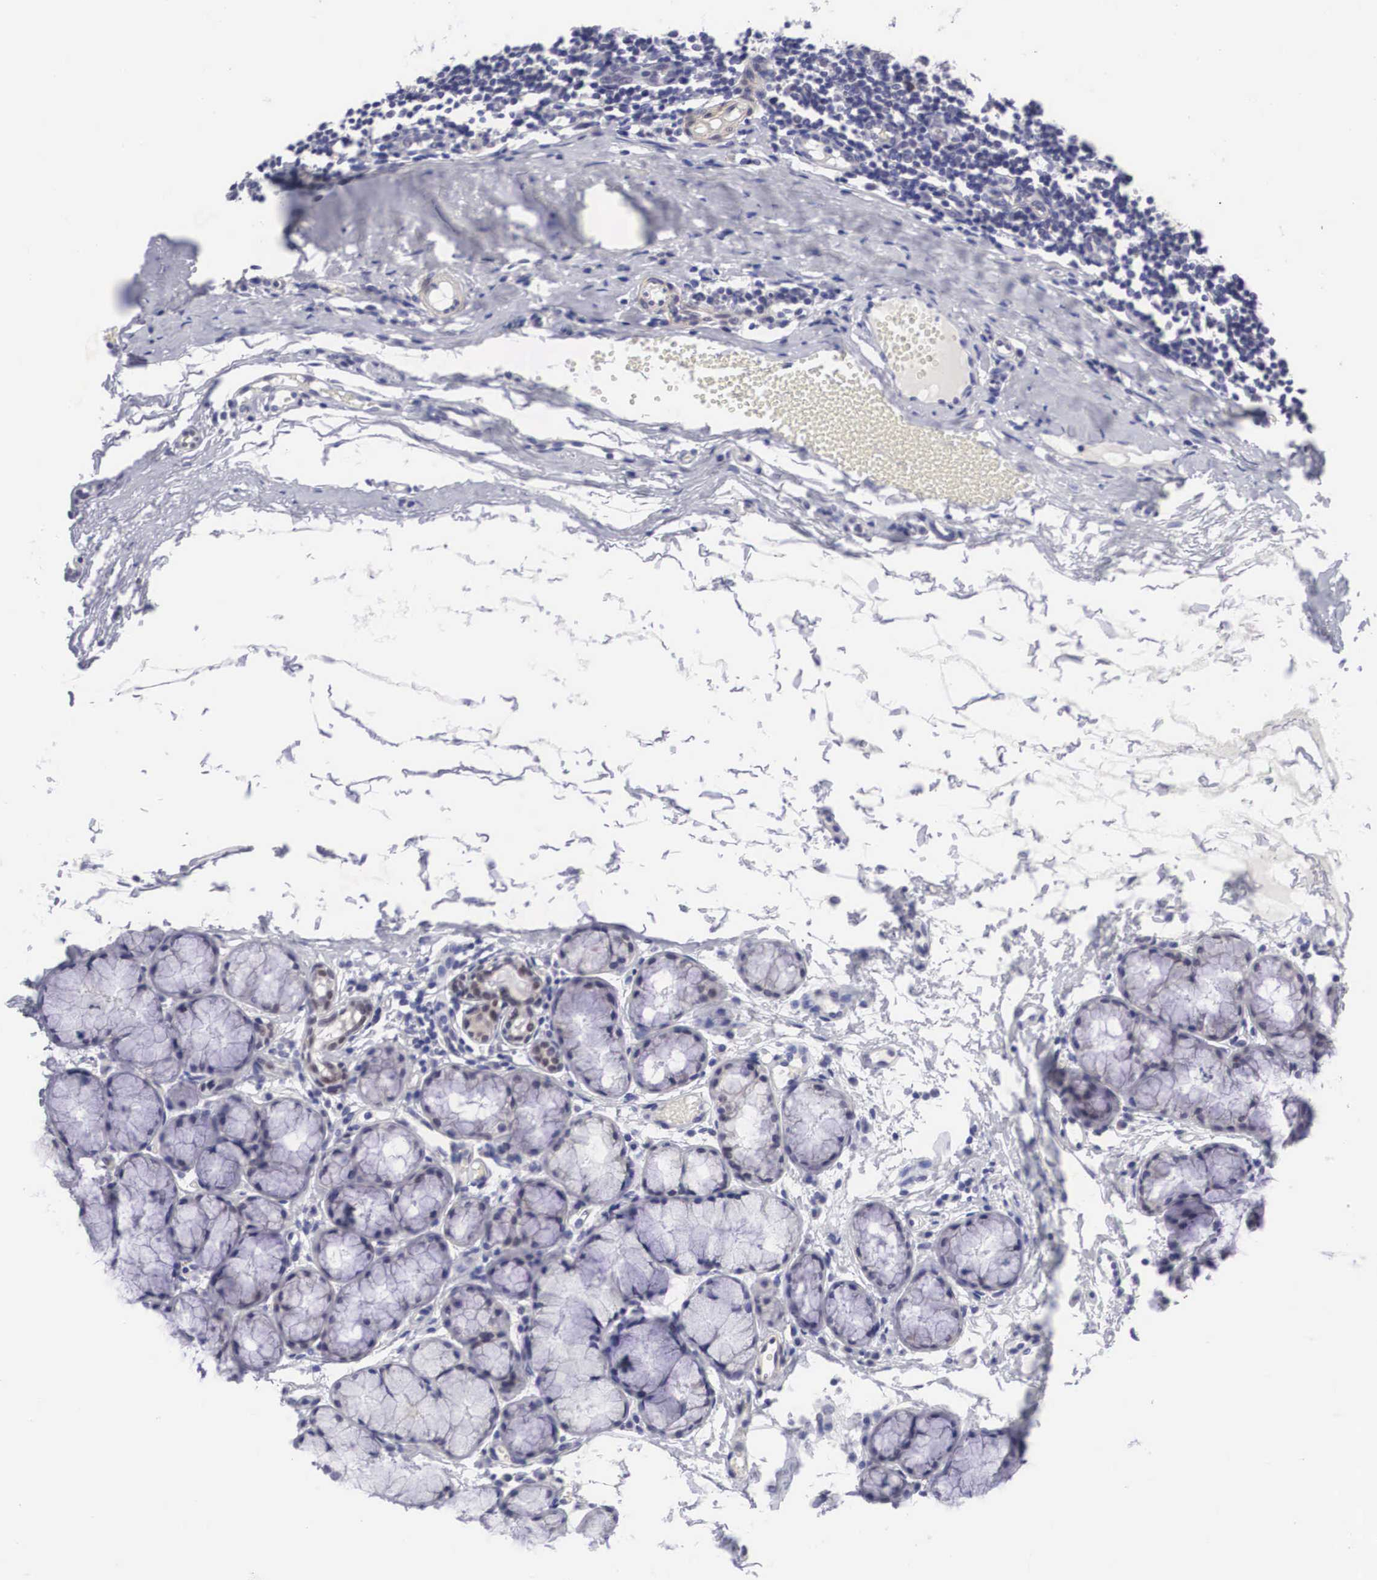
{"staining": {"intensity": "negative", "quantity": "none", "location": "none"}, "tissue": "tonsil", "cell_type": "Germinal center cells", "image_type": "normal", "snomed": [{"axis": "morphology", "description": "Normal tissue, NOS"}, {"axis": "topography", "description": "Tonsil"}], "caption": "DAB immunohistochemical staining of benign human tonsil exhibits no significant staining in germinal center cells.", "gene": "SOX11", "patient": {"sex": "female", "age": 41}}